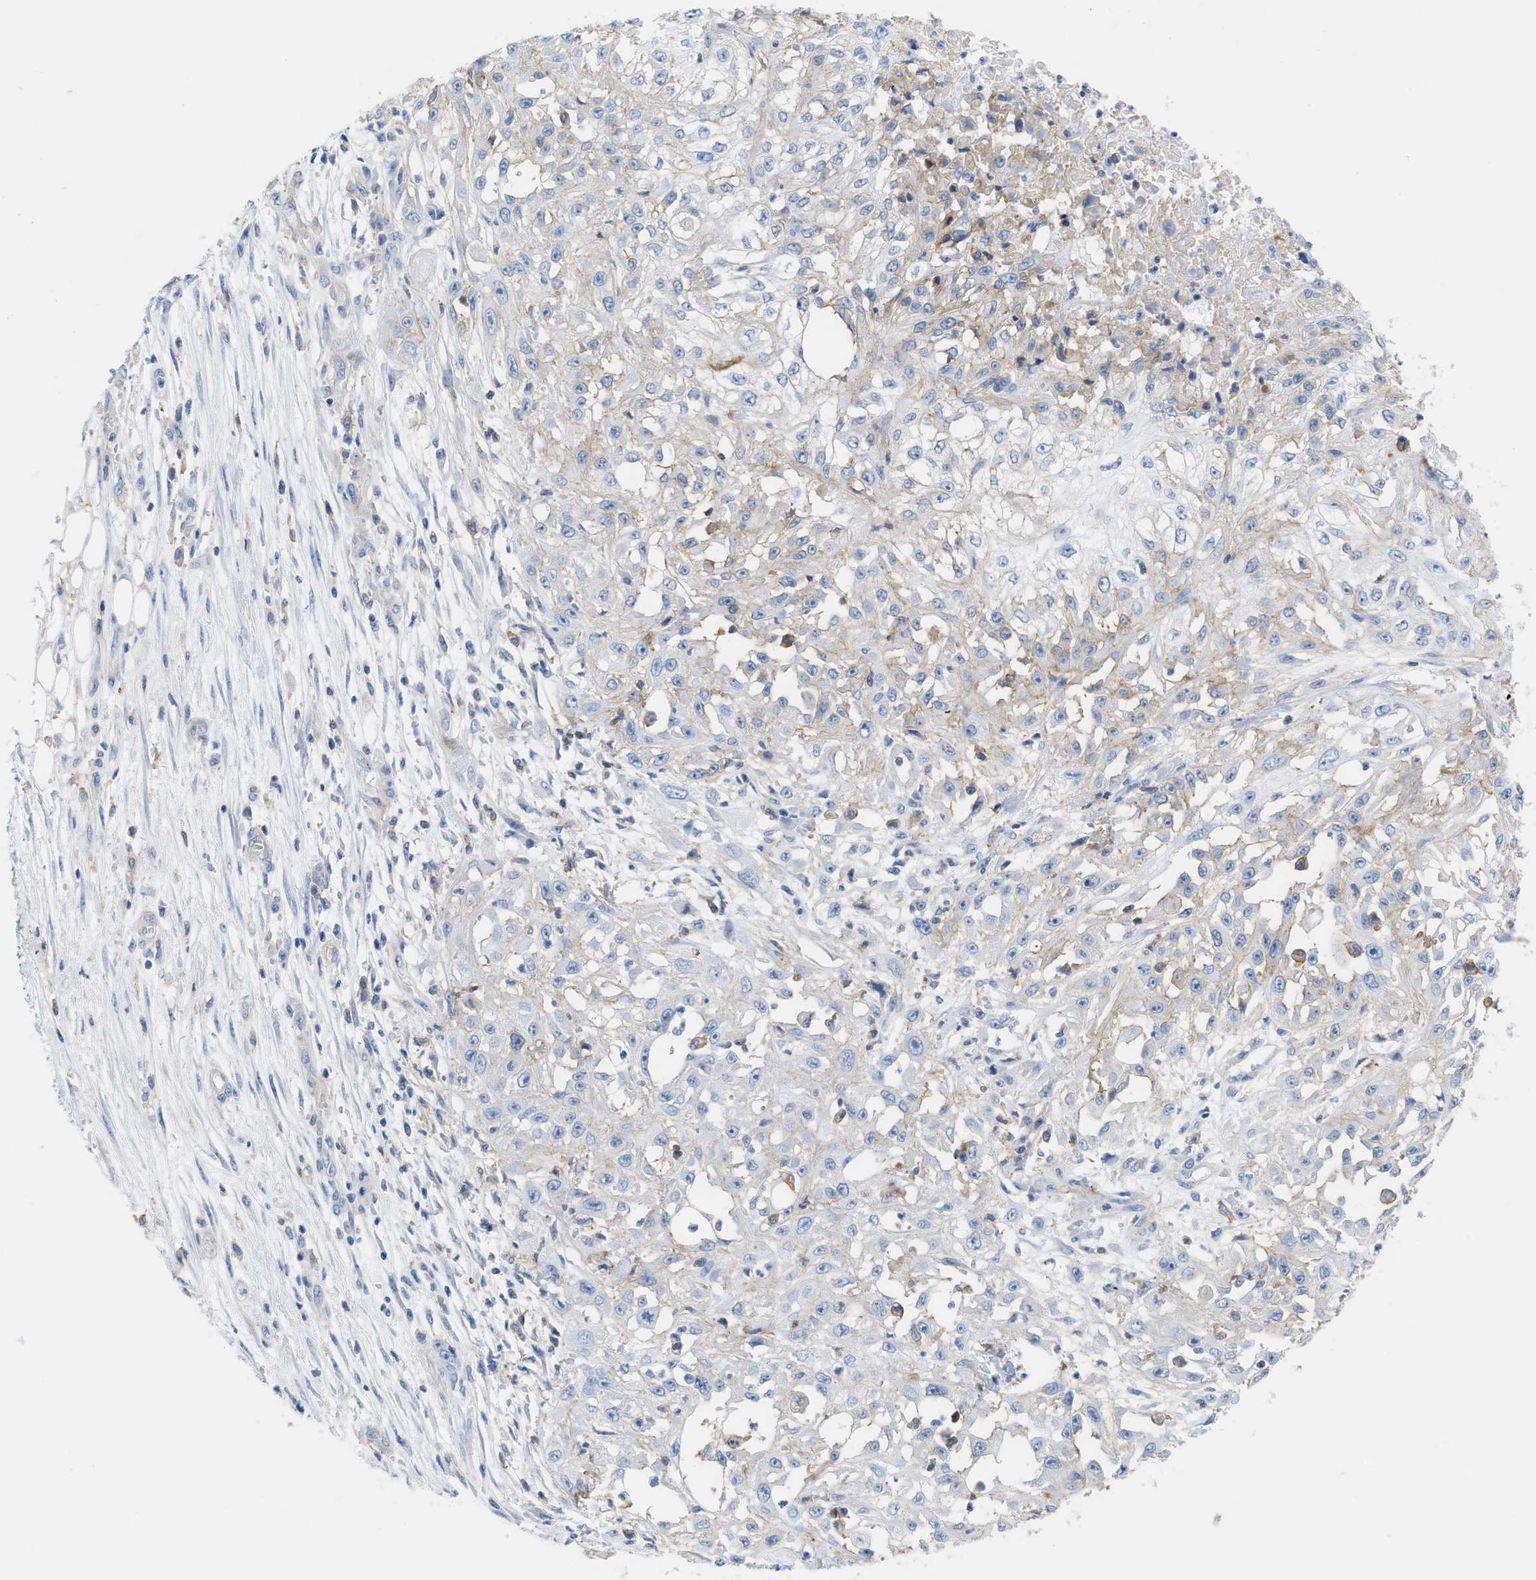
{"staining": {"intensity": "weak", "quantity": "25%-75%", "location": "cytoplasmic/membranous"}, "tissue": "skin cancer", "cell_type": "Tumor cells", "image_type": "cancer", "snomed": [{"axis": "morphology", "description": "Squamous cell carcinoma, NOS"}, {"axis": "morphology", "description": "Squamous cell carcinoma, metastatic, NOS"}, {"axis": "topography", "description": "Skin"}, {"axis": "topography", "description": "Lymph node"}], "caption": "Weak cytoplasmic/membranous positivity for a protein is seen in about 25%-75% of tumor cells of skin cancer (squamous cell carcinoma) using immunohistochemistry (IHC).", "gene": "SLC3A2", "patient": {"sex": "male", "age": 75}}